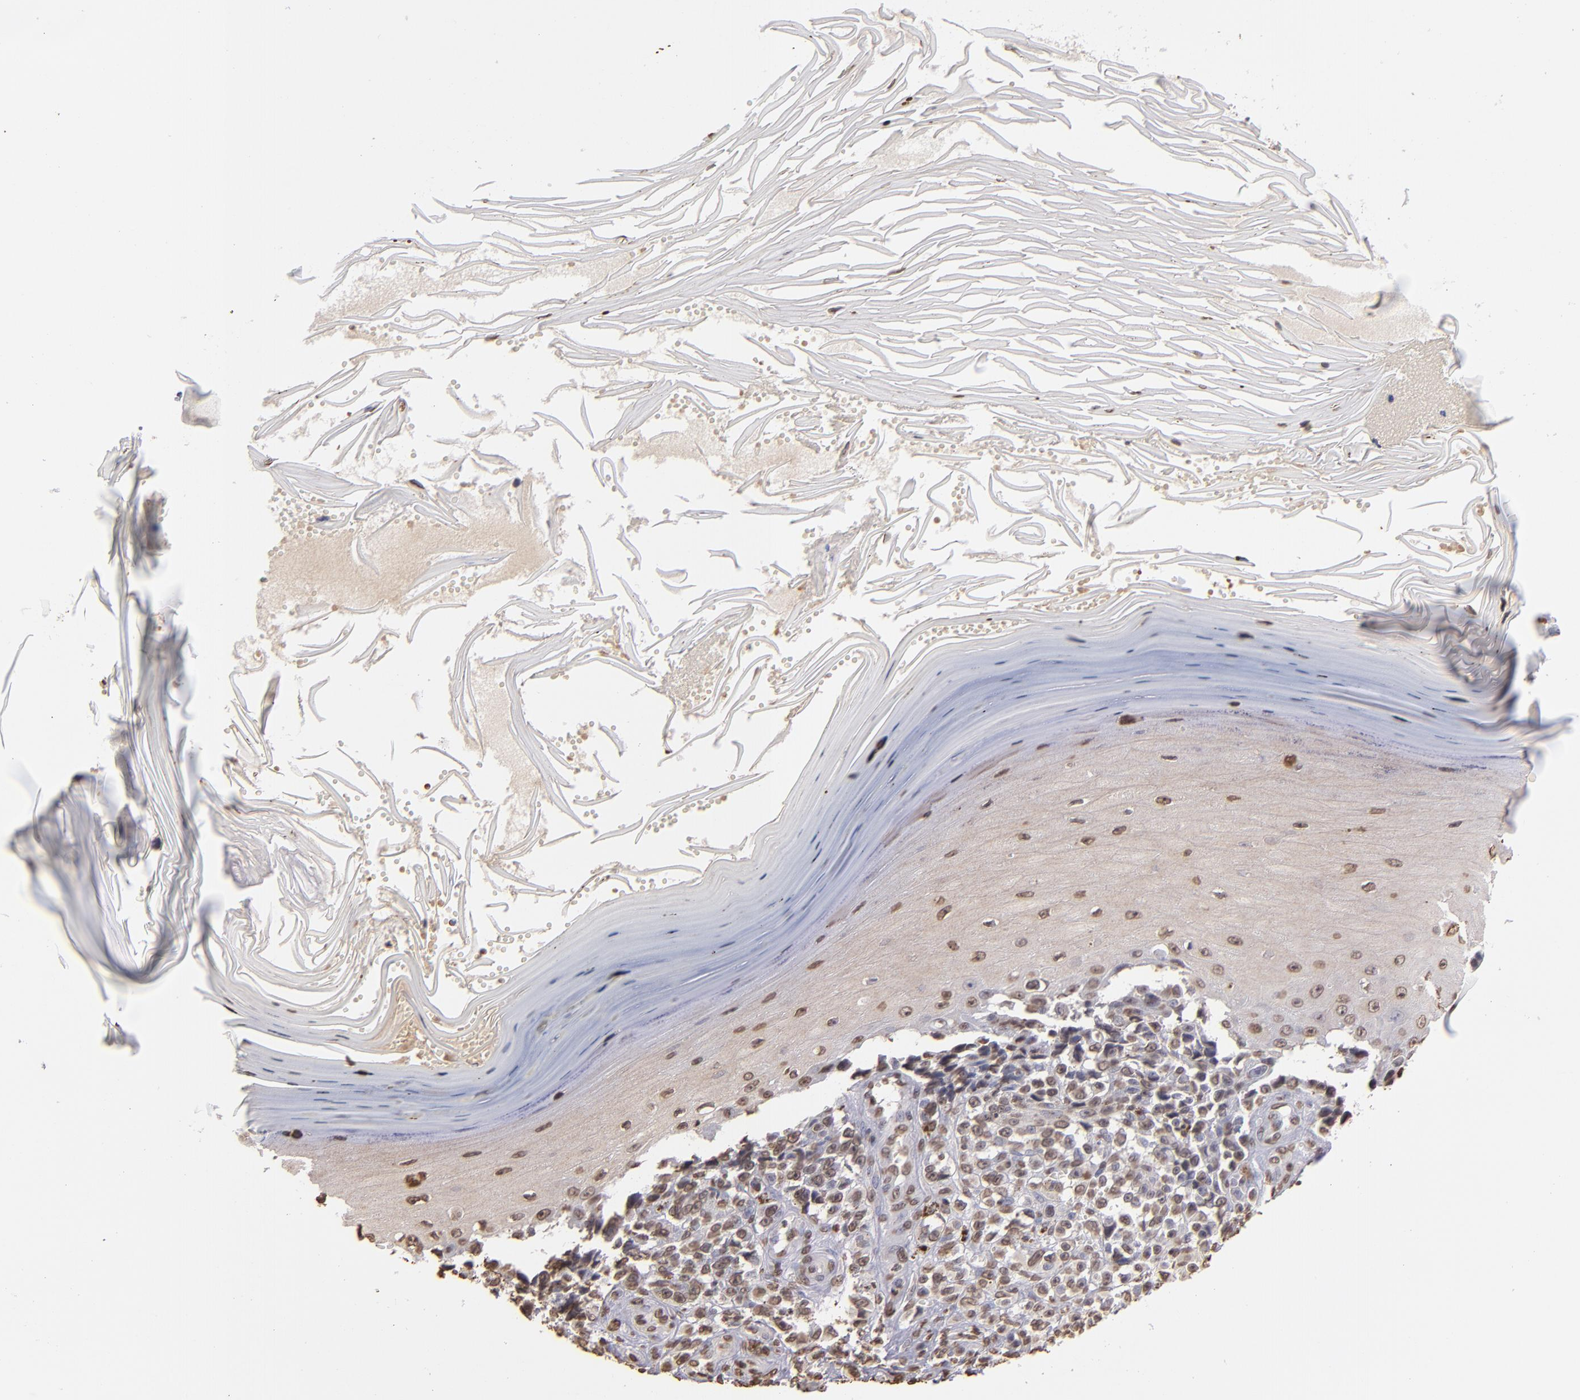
{"staining": {"intensity": "moderate", "quantity": "25%-75%", "location": "cytoplasmic/membranous,nuclear"}, "tissue": "melanoma", "cell_type": "Tumor cells", "image_type": "cancer", "snomed": [{"axis": "morphology", "description": "Malignant melanoma, NOS"}, {"axis": "topography", "description": "Skin"}], "caption": "This is an image of IHC staining of melanoma, which shows moderate positivity in the cytoplasmic/membranous and nuclear of tumor cells.", "gene": "LBX1", "patient": {"sex": "female", "age": 82}}